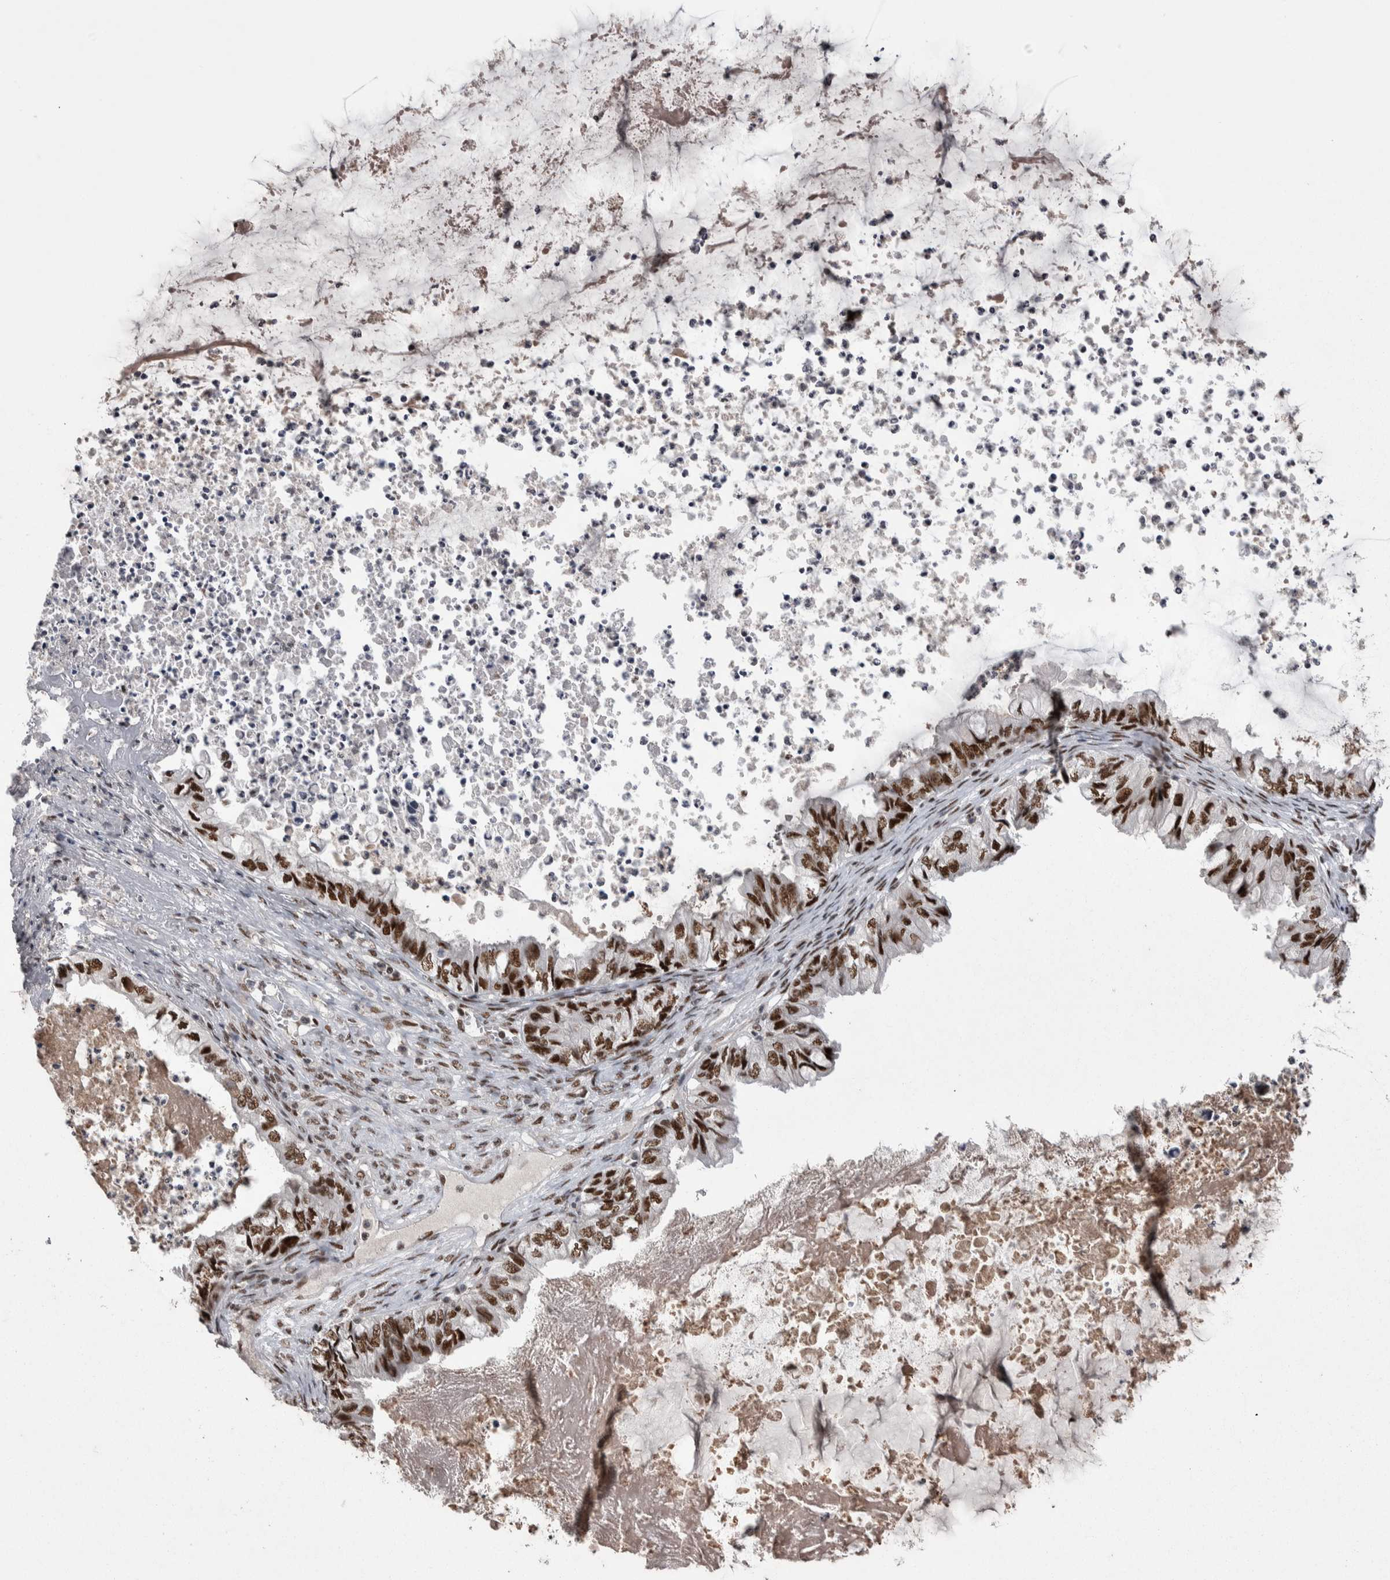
{"staining": {"intensity": "strong", "quantity": ">75%", "location": "nuclear"}, "tissue": "ovarian cancer", "cell_type": "Tumor cells", "image_type": "cancer", "snomed": [{"axis": "morphology", "description": "Cystadenocarcinoma, mucinous, NOS"}, {"axis": "topography", "description": "Ovary"}], "caption": "An IHC histopathology image of tumor tissue is shown. Protein staining in brown labels strong nuclear positivity in mucinous cystadenocarcinoma (ovarian) within tumor cells. (brown staining indicates protein expression, while blue staining denotes nuclei).", "gene": "DMTF1", "patient": {"sex": "female", "age": 80}}